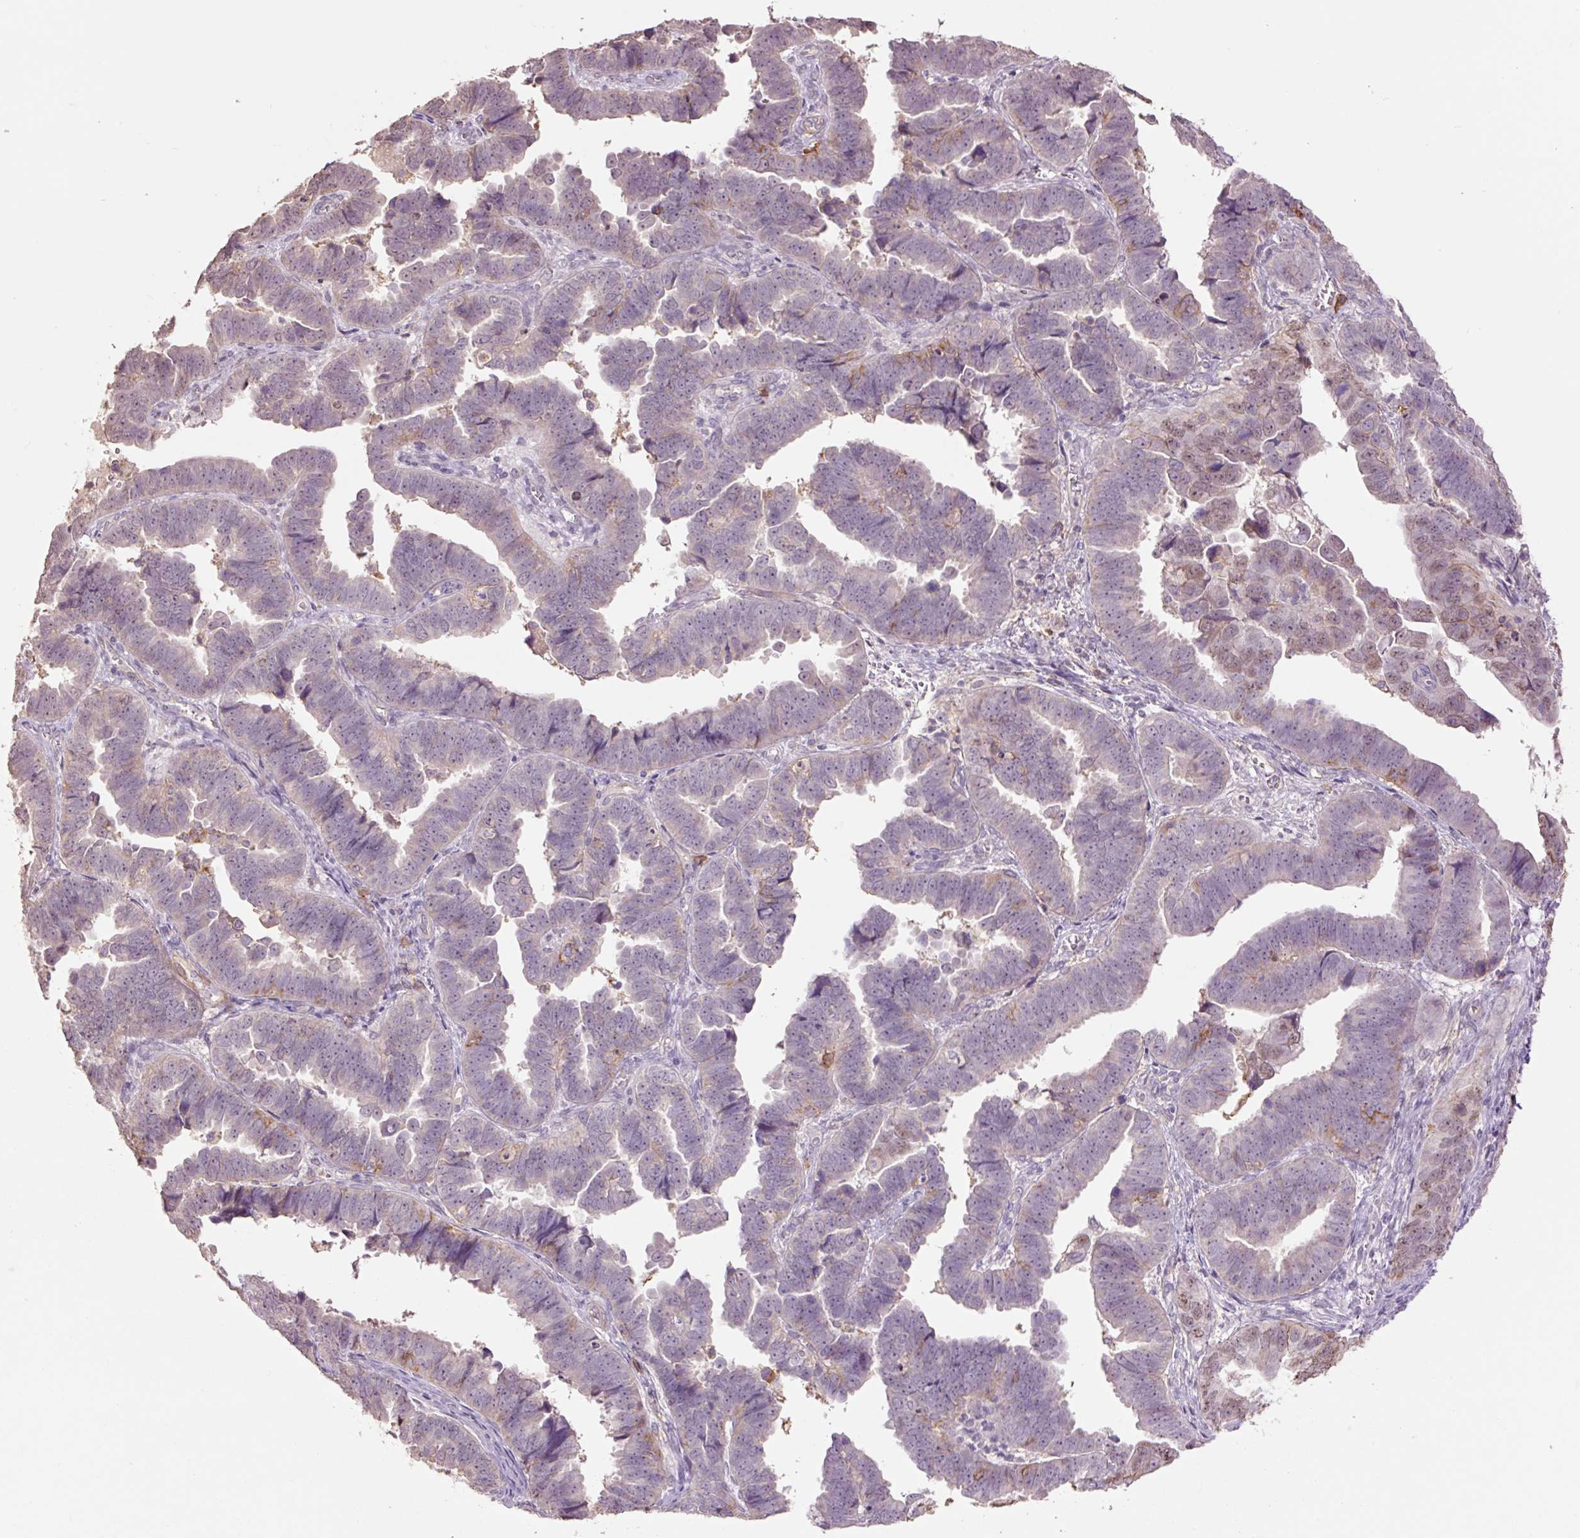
{"staining": {"intensity": "weak", "quantity": "<25%", "location": "nuclear"}, "tissue": "endometrial cancer", "cell_type": "Tumor cells", "image_type": "cancer", "snomed": [{"axis": "morphology", "description": "Adenocarcinoma, NOS"}, {"axis": "topography", "description": "Endometrium"}], "caption": "Immunohistochemical staining of adenocarcinoma (endometrial) shows no significant staining in tumor cells.", "gene": "SLC1A4", "patient": {"sex": "female", "age": 75}}